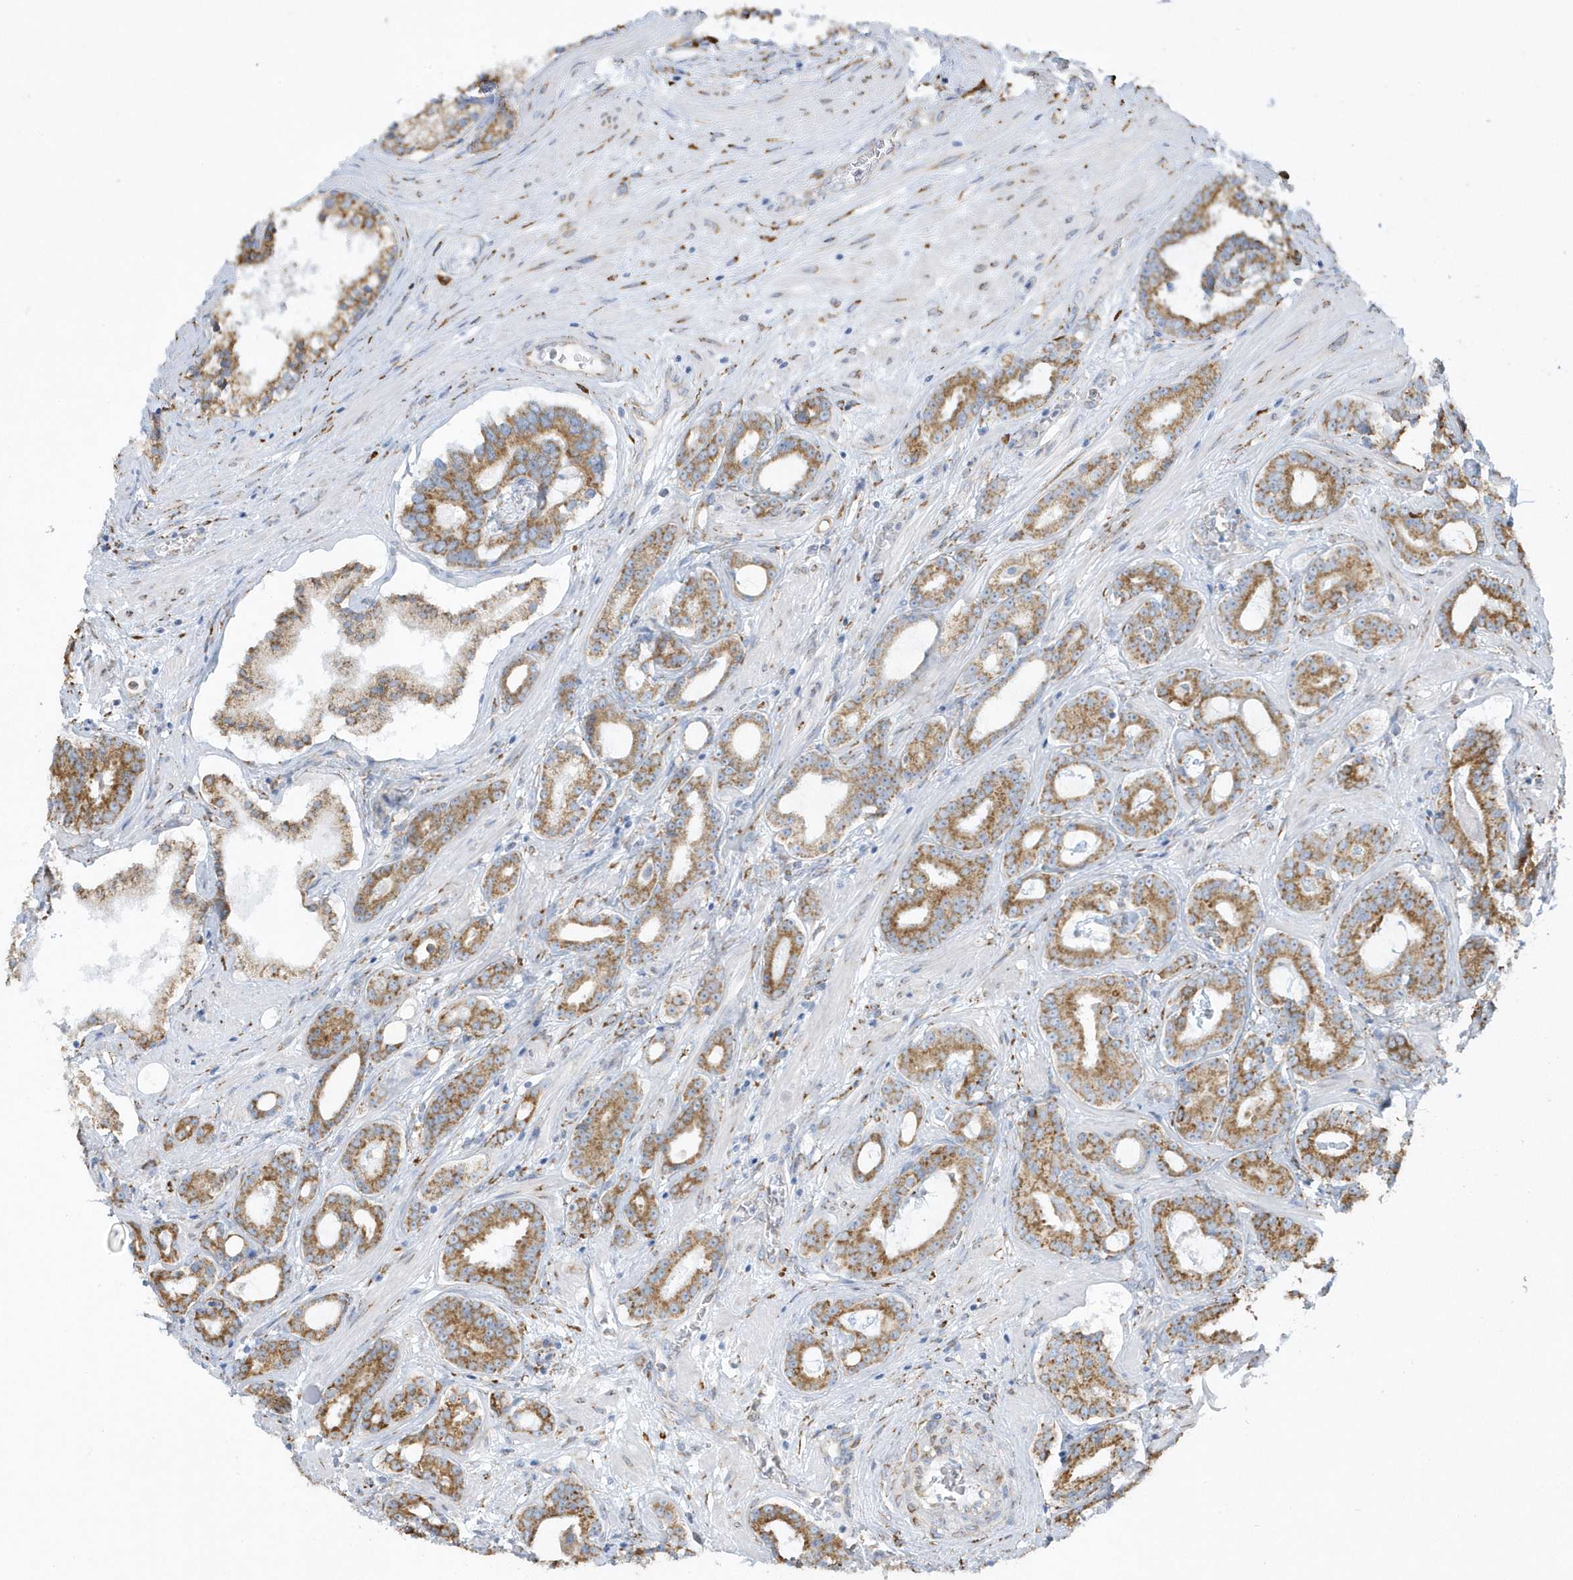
{"staining": {"intensity": "moderate", "quantity": ">75%", "location": "cytoplasmic/membranous"}, "tissue": "prostate cancer", "cell_type": "Tumor cells", "image_type": "cancer", "snomed": [{"axis": "morphology", "description": "Adenocarcinoma, High grade"}, {"axis": "topography", "description": "Prostate"}], "caption": "This micrograph exhibits immunohistochemistry (IHC) staining of human high-grade adenocarcinoma (prostate), with medium moderate cytoplasmic/membranous positivity in about >75% of tumor cells.", "gene": "DCAF1", "patient": {"sex": "male", "age": 58}}